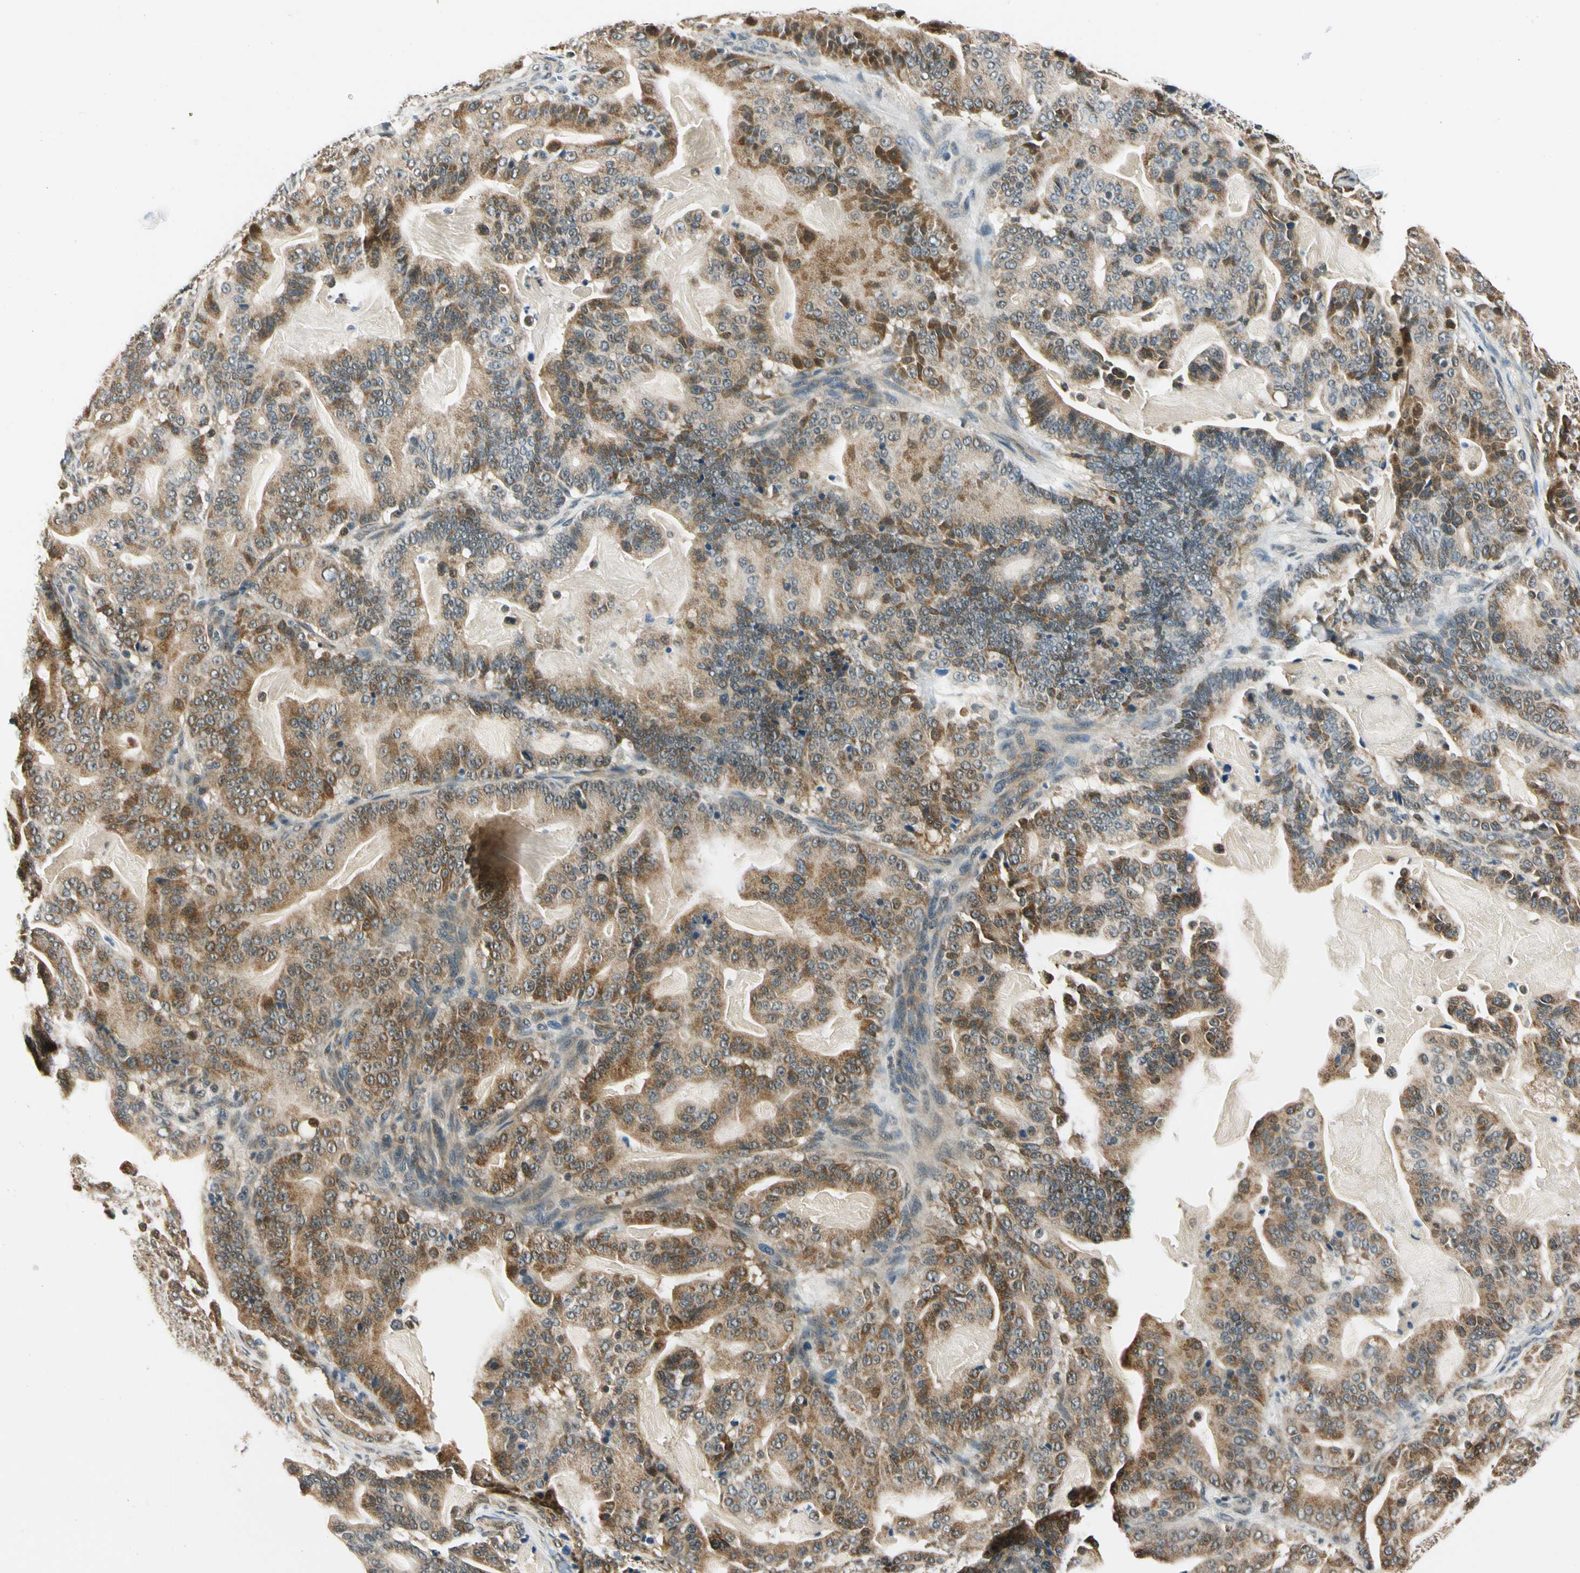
{"staining": {"intensity": "strong", "quantity": ">75%", "location": "cytoplasmic/membranous"}, "tissue": "pancreatic cancer", "cell_type": "Tumor cells", "image_type": "cancer", "snomed": [{"axis": "morphology", "description": "Adenocarcinoma, NOS"}, {"axis": "topography", "description": "Pancreas"}], "caption": "Immunohistochemical staining of adenocarcinoma (pancreatic) exhibits high levels of strong cytoplasmic/membranous expression in approximately >75% of tumor cells.", "gene": "PDK2", "patient": {"sex": "male", "age": 63}}